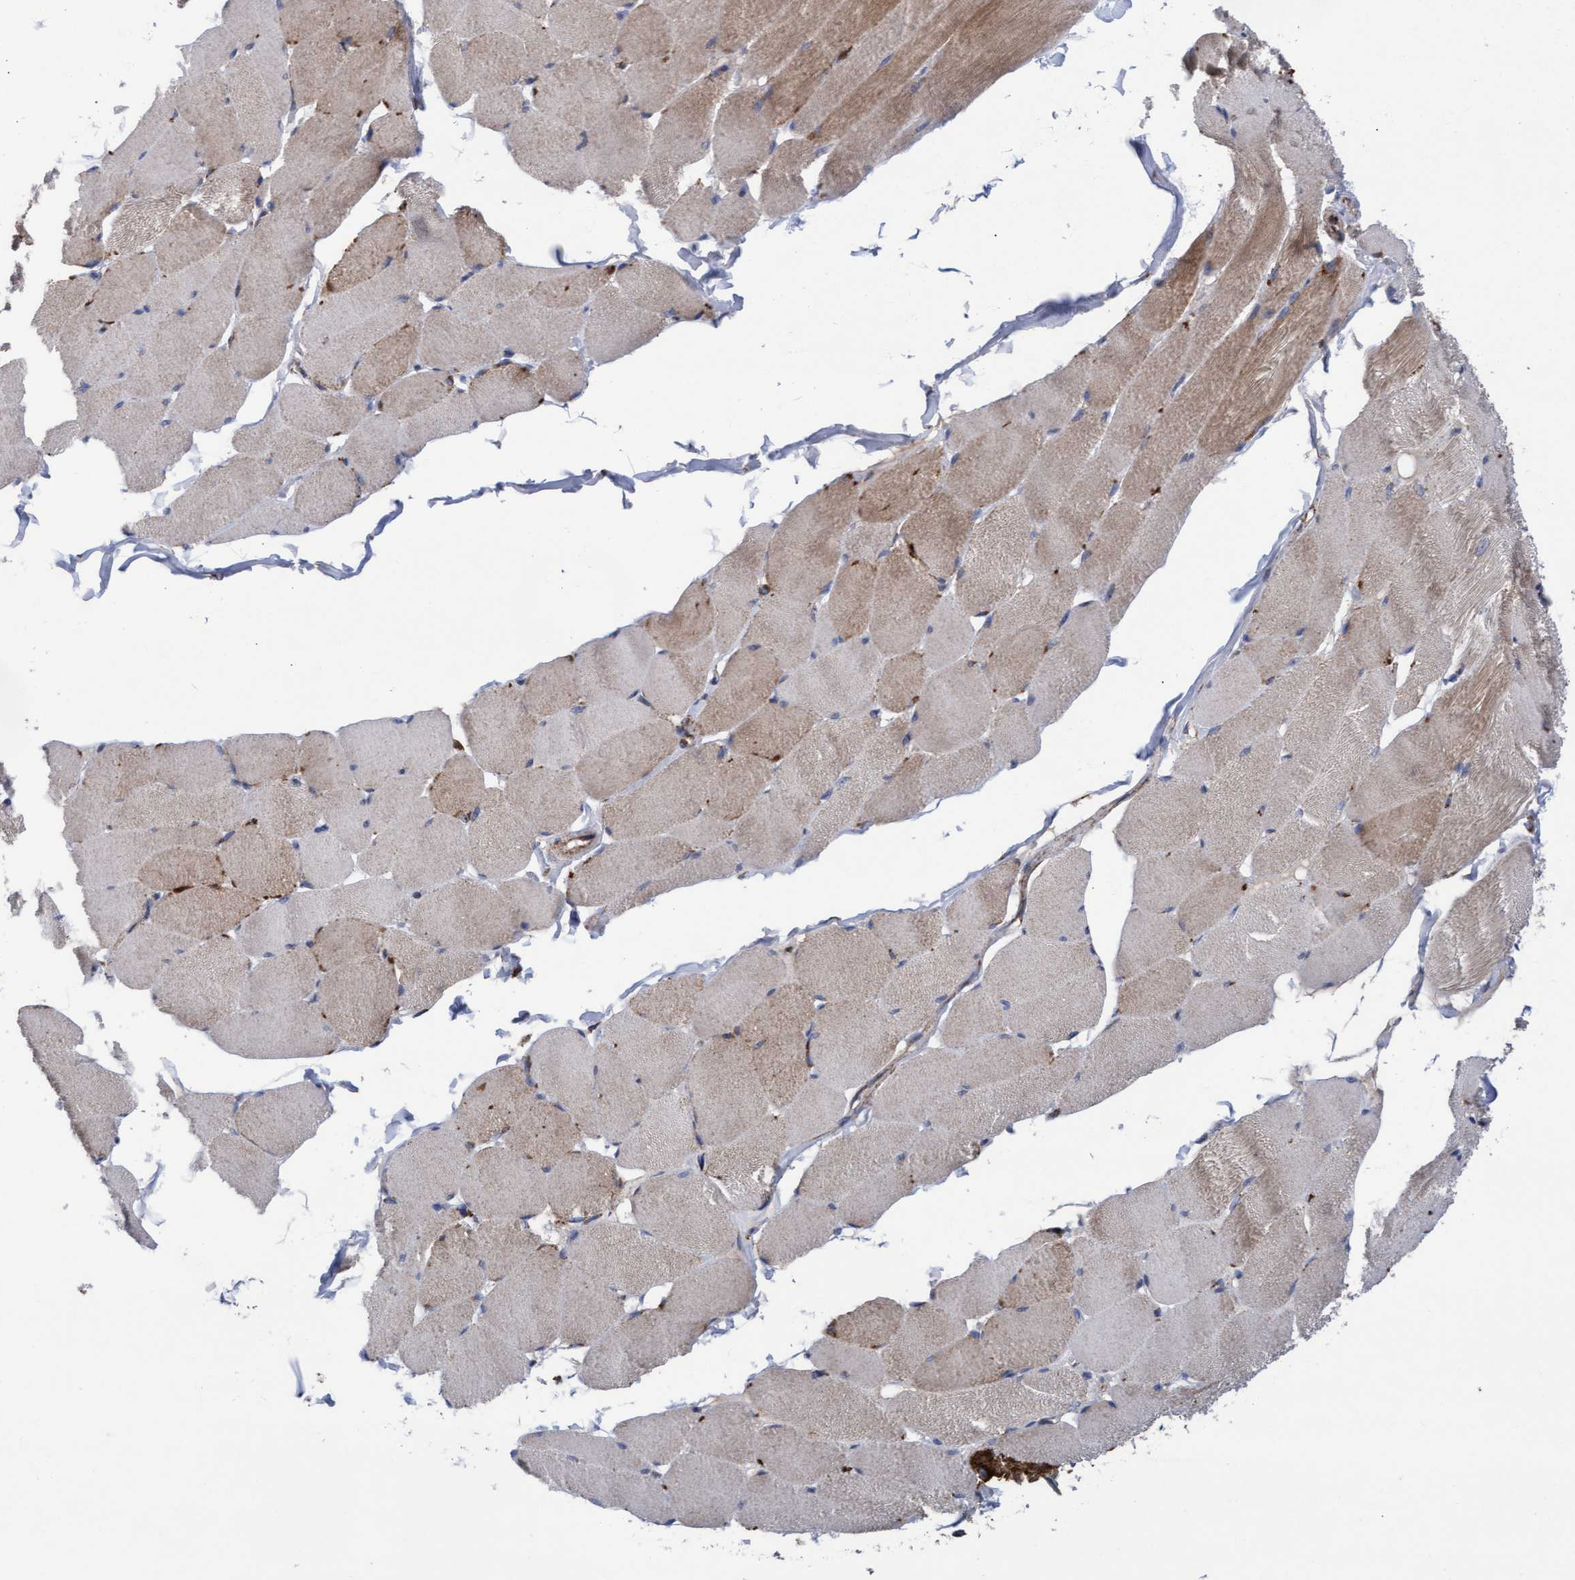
{"staining": {"intensity": "moderate", "quantity": ">75%", "location": "cytoplasmic/membranous"}, "tissue": "skeletal muscle", "cell_type": "Myocytes", "image_type": "normal", "snomed": [{"axis": "morphology", "description": "Normal tissue, NOS"}, {"axis": "topography", "description": "Skin"}, {"axis": "topography", "description": "Skeletal muscle"}], "caption": "Immunohistochemical staining of benign skeletal muscle shows medium levels of moderate cytoplasmic/membranous staining in approximately >75% of myocytes. The protein of interest is shown in brown color, while the nuclei are stained blue.", "gene": "MRPL38", "patient": {"sex": "male", "age": 83}}